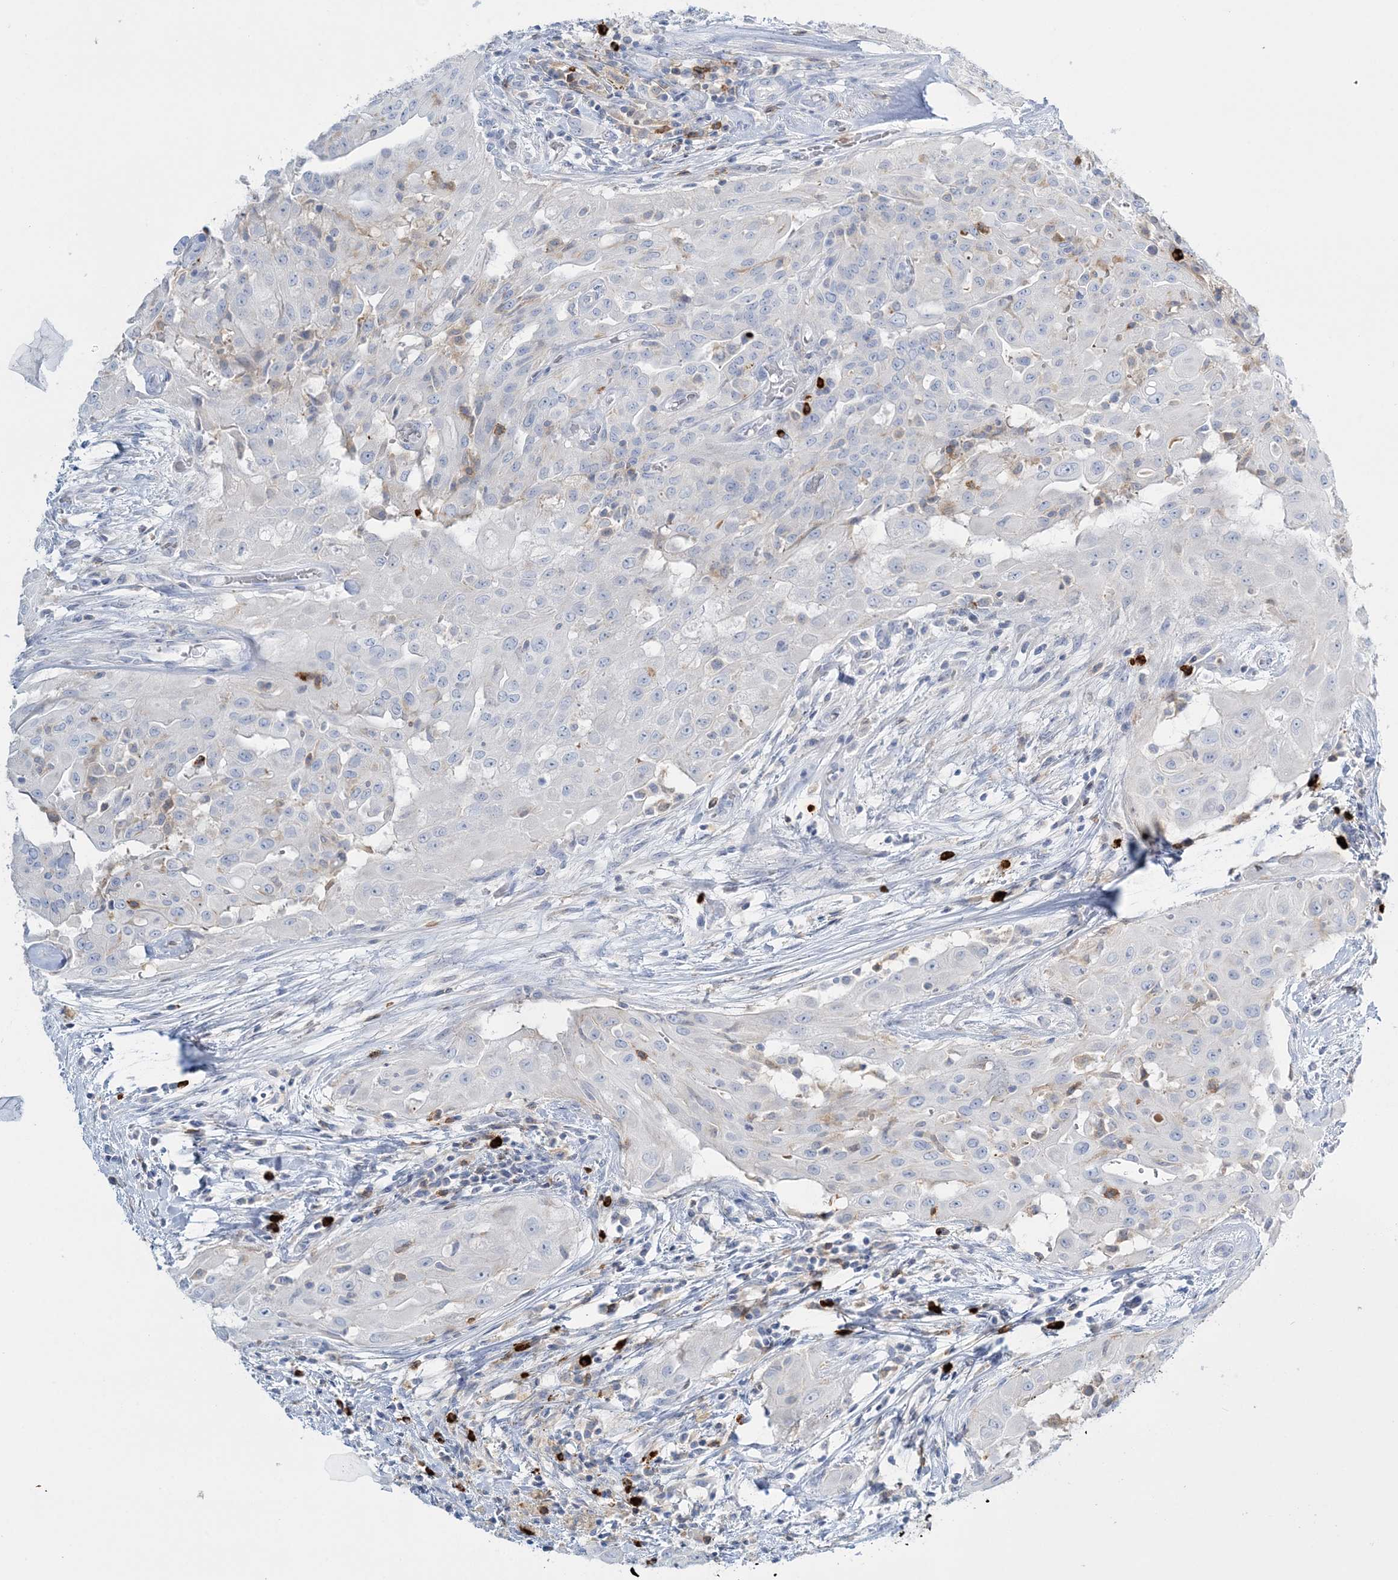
{"staining": {"intensity": "negative", "quantity": "none", "location": "none"}, "tissue": "thyroid cancer", "cell_type": "Tumor cells", "image_type": "cancer", "snomed": [{"axis": "morphology", "description": "Papillary adenocarcinoma, NOS"}, {"axis": "topography", "description": "Thyroid gland"}], "caption": "IHC photomicrograph of papillary adenocarcinoma (thyroid) stained for a protein (brown), which demonstrates no positivity in tumor cells.", "gene": "WDSUB1", "patient": {"sex": "female", "age": 59}}